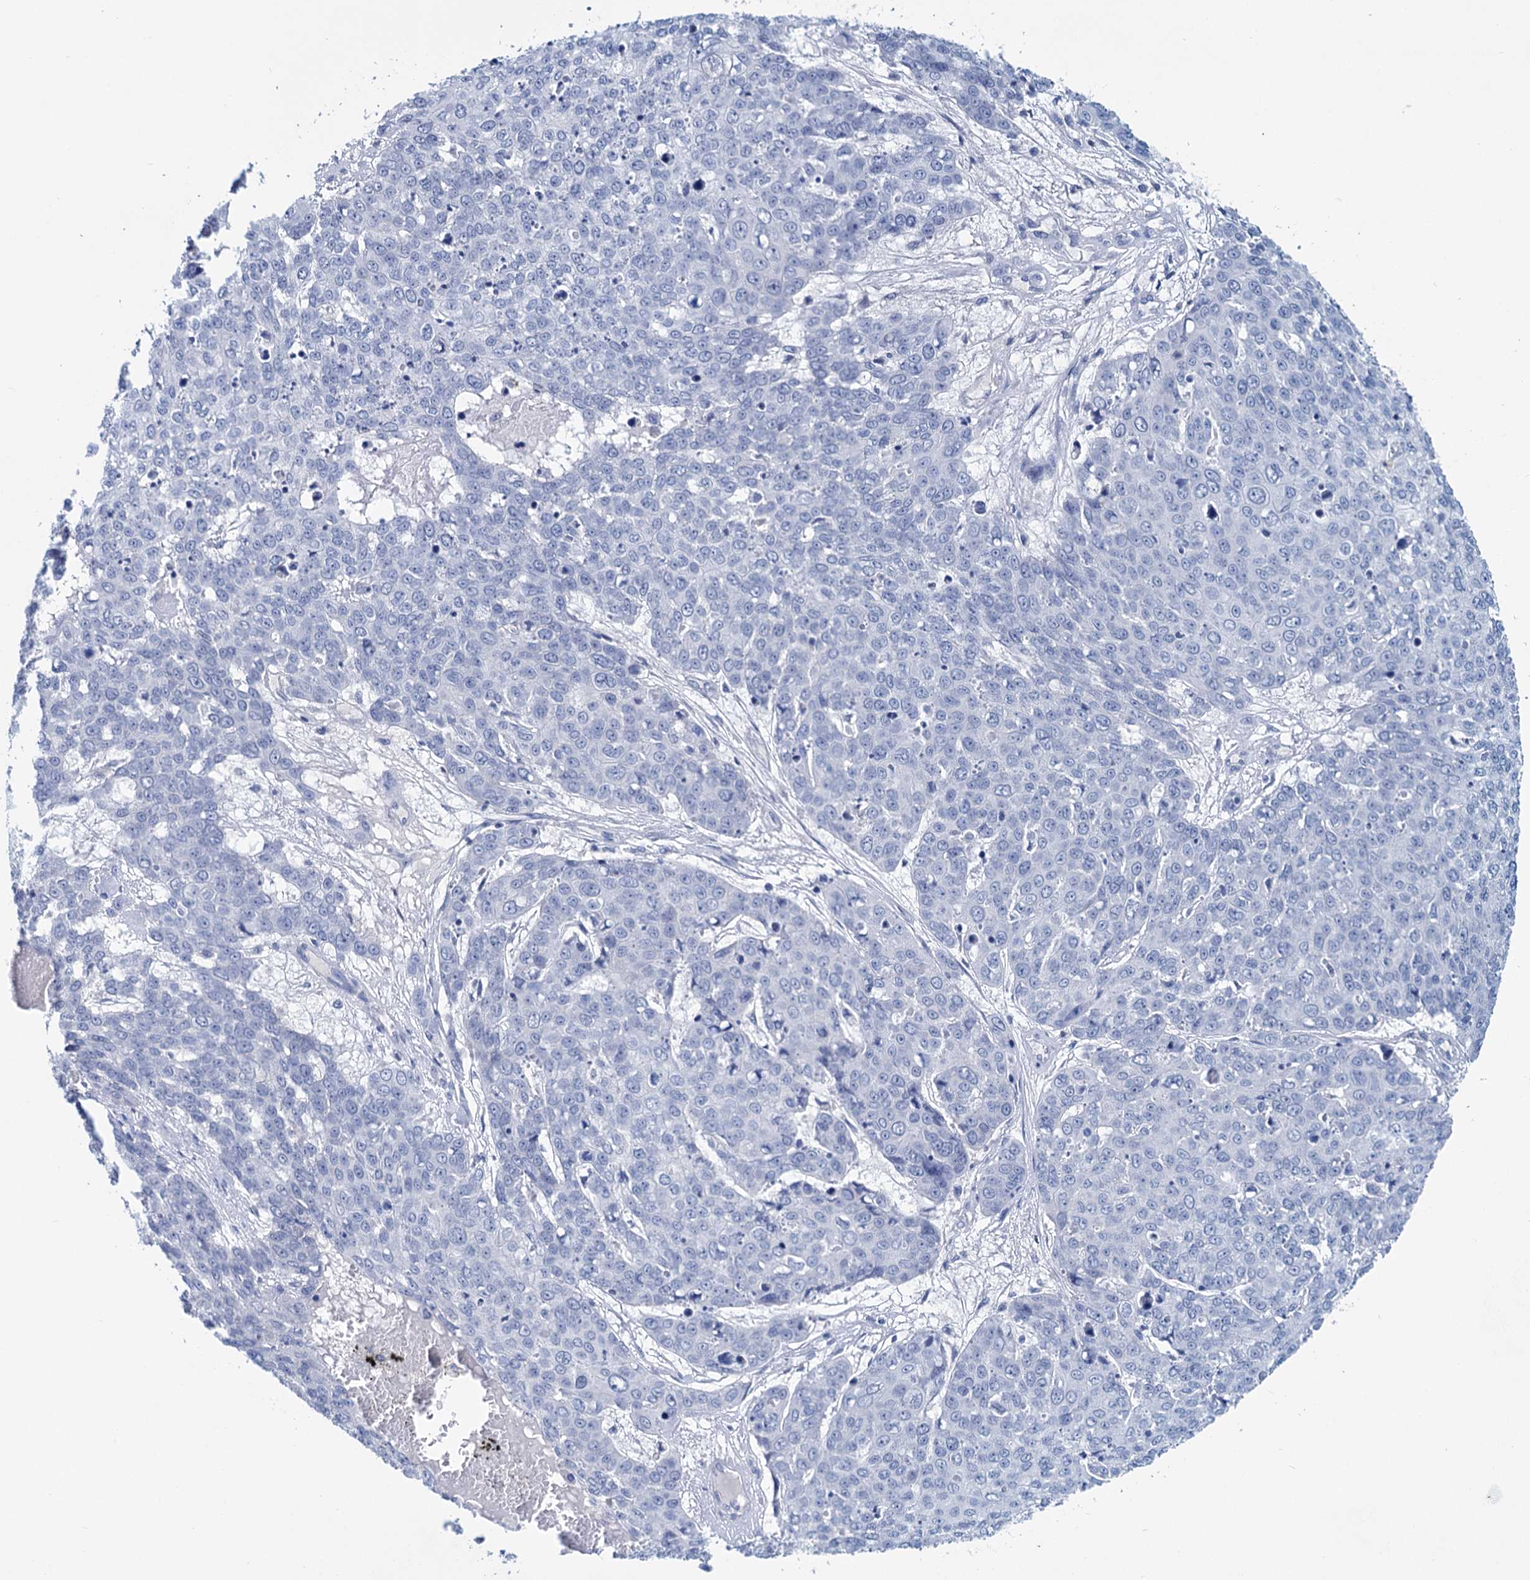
{"staining": {"intensity": "negative", "quantity": "none", "location": "none"}, "tissue": "skin cancer", "cell_type": "Tumor cells", "image_type": "cancer", "snomed": [{"axis": "morphology", "description": "Squamous cell carcinoma, NOS"}, {"axis": "topography", "description": "Skin"}], "caption": "DAB immunohistochemical staining of human squamous cell carcinoma (skin) reveals no significant staining in tumor cells.", "gene": "MYOZ3", "patient": {"sex": "male", "age": 71}}